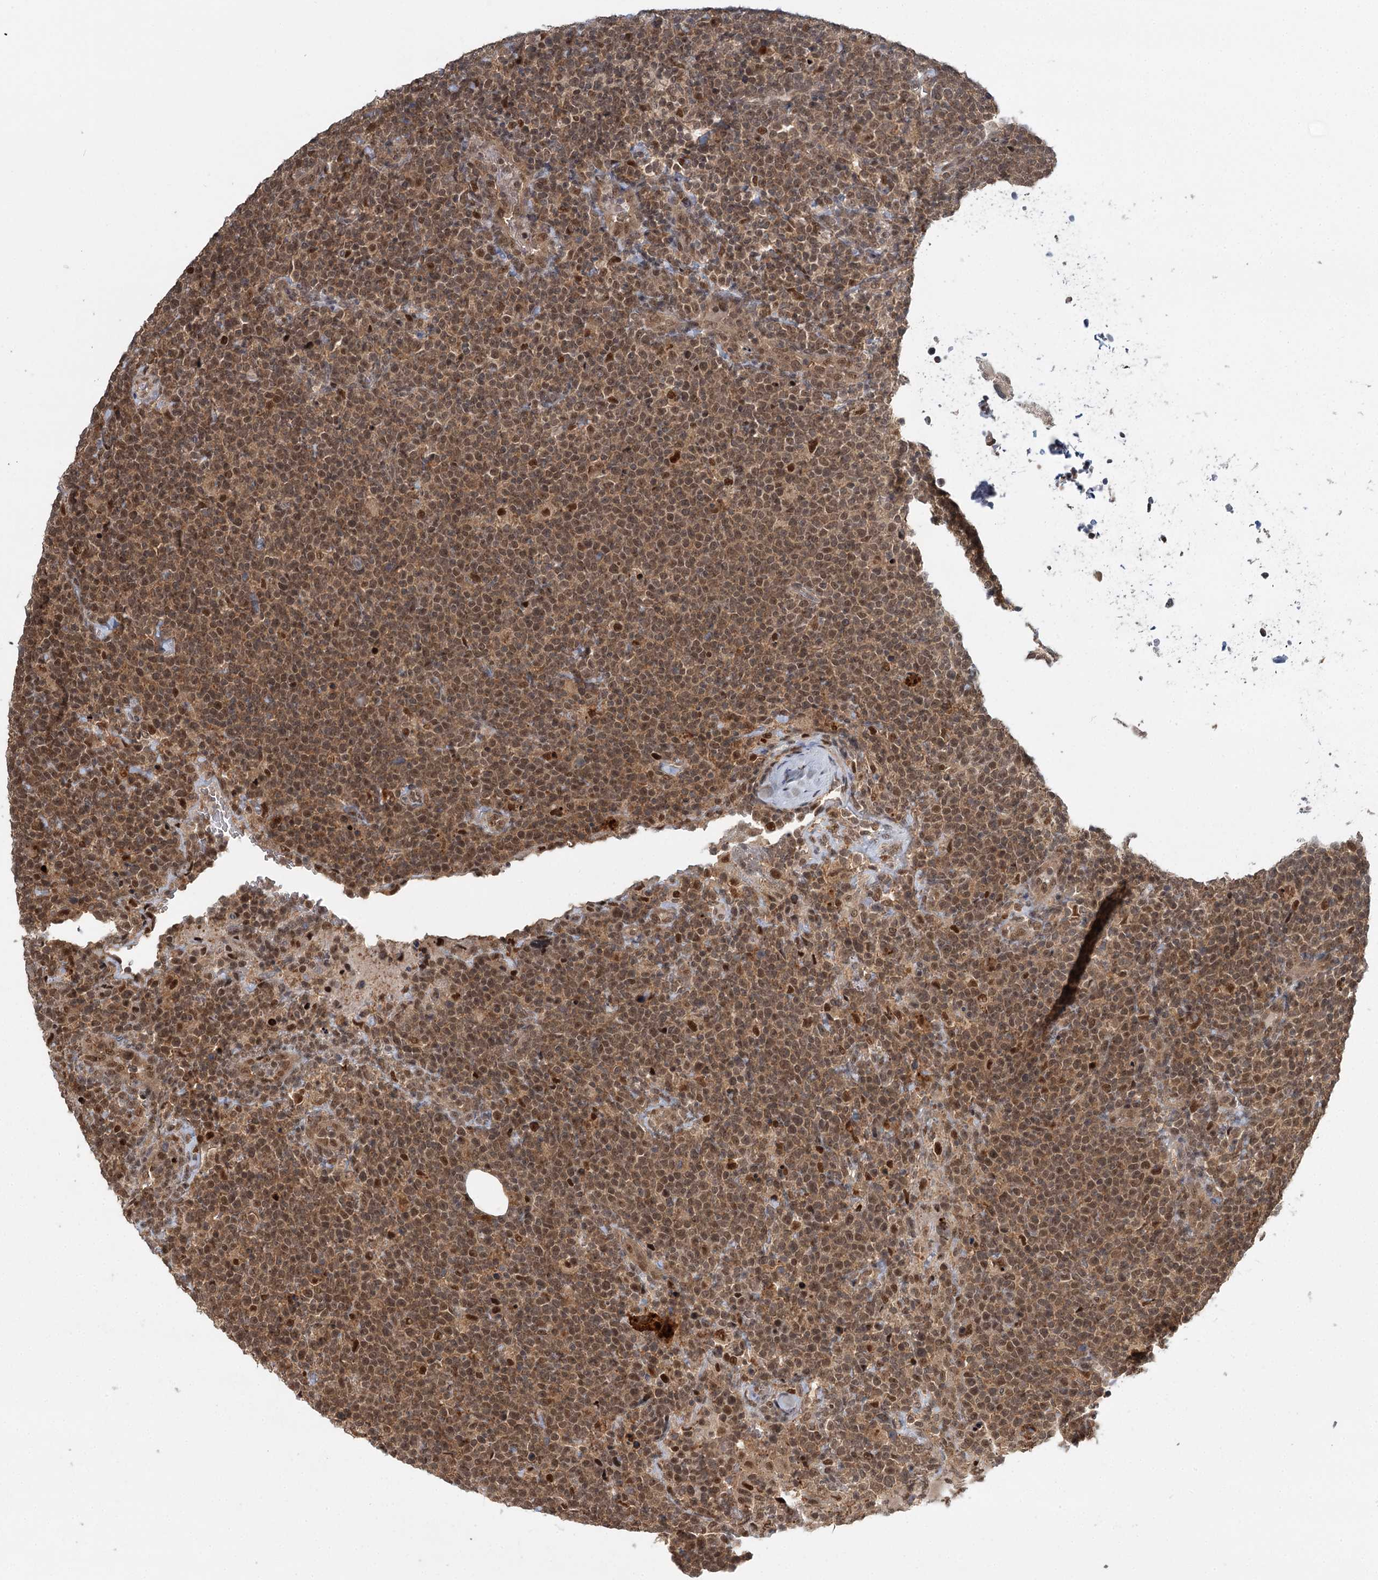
{"staining": {"intensity": "moderate", "quantity": ">75%", "location": "cytoplasmic/membranous,nuclear"}, "tissue": "lymphoma", "cell_type": "Tumor cells", "image_type": "cancer", "snomed": [{"axis": "morphology", "description": "Malignant lymphoma, non-Hodgkin's type, High grade"}, {"axis": "topography", "description": "Lymph node"}], "caption": "Protein staining reveals moderate cytoplasmic/membranous and nuclear positivity in approximately >75% of tumor cells in lymphoma.", "gene": "N6AMT1", "patient": {"sex": "male", "age": 61}}